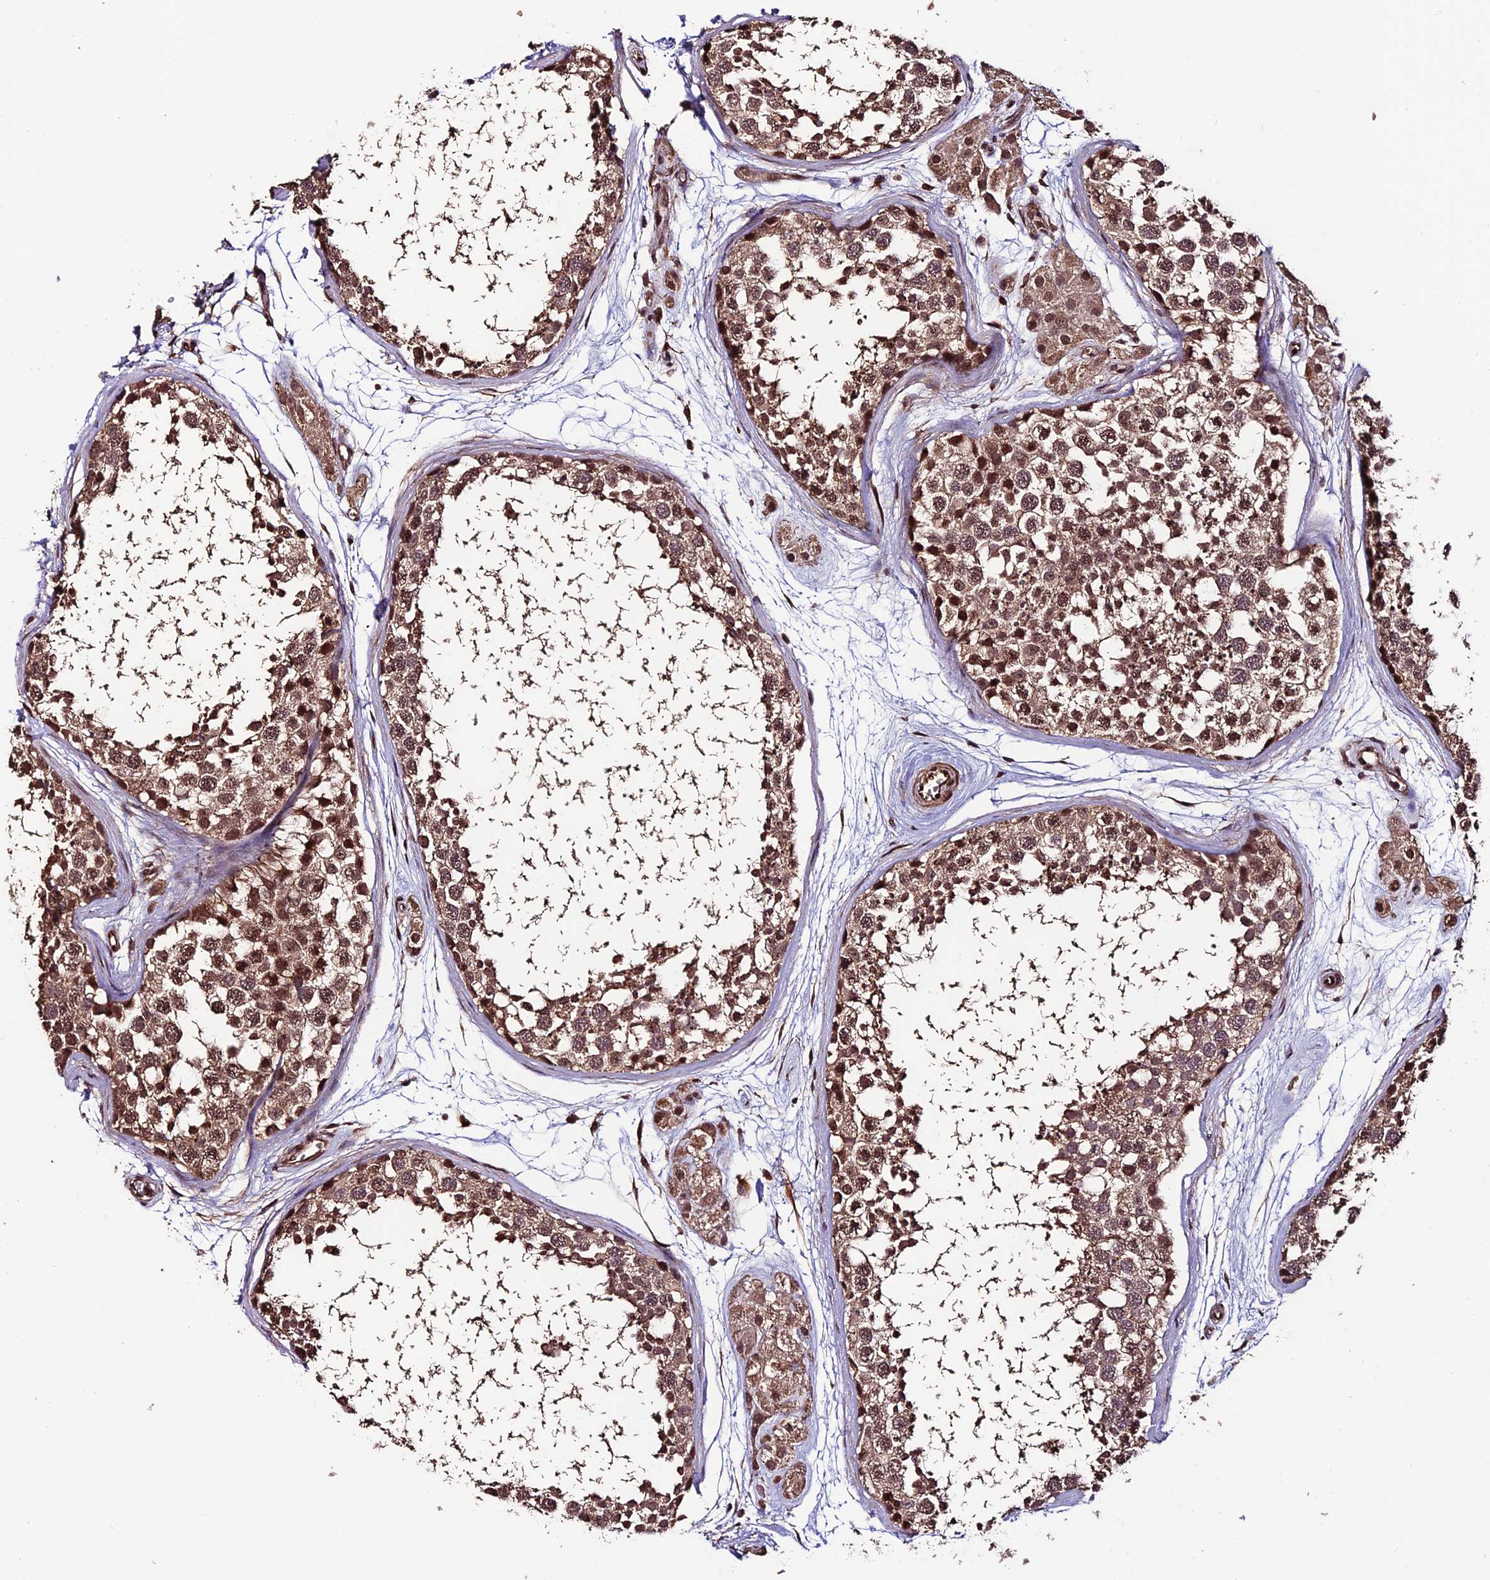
{"staining": {"intensity": "strong", "quantity": ">75%", "location": "cytoplasmic/membranous,nuclear"}, "tissue": "testis", "cell_type": "Cells in seminiferous ducts", "image_type": "normal", "snomed": [{"axis": "morphology", "description": "Normal tissue, NOS"}, {"axis": "topography", "description": "Testis"}], "caption": "The histopathology image shows staining of normal testis, revealing strong cytoplasmic/membranous,nuclear protein expression (brown color) within cells in seminiferous ducts. The staining was performed using DAB, with brown indicating positive protein expression. Nuclei are stained blue with hematoxylin.", "gene": "CABIN1", "patient": {"sex": "male", "age": 56}}